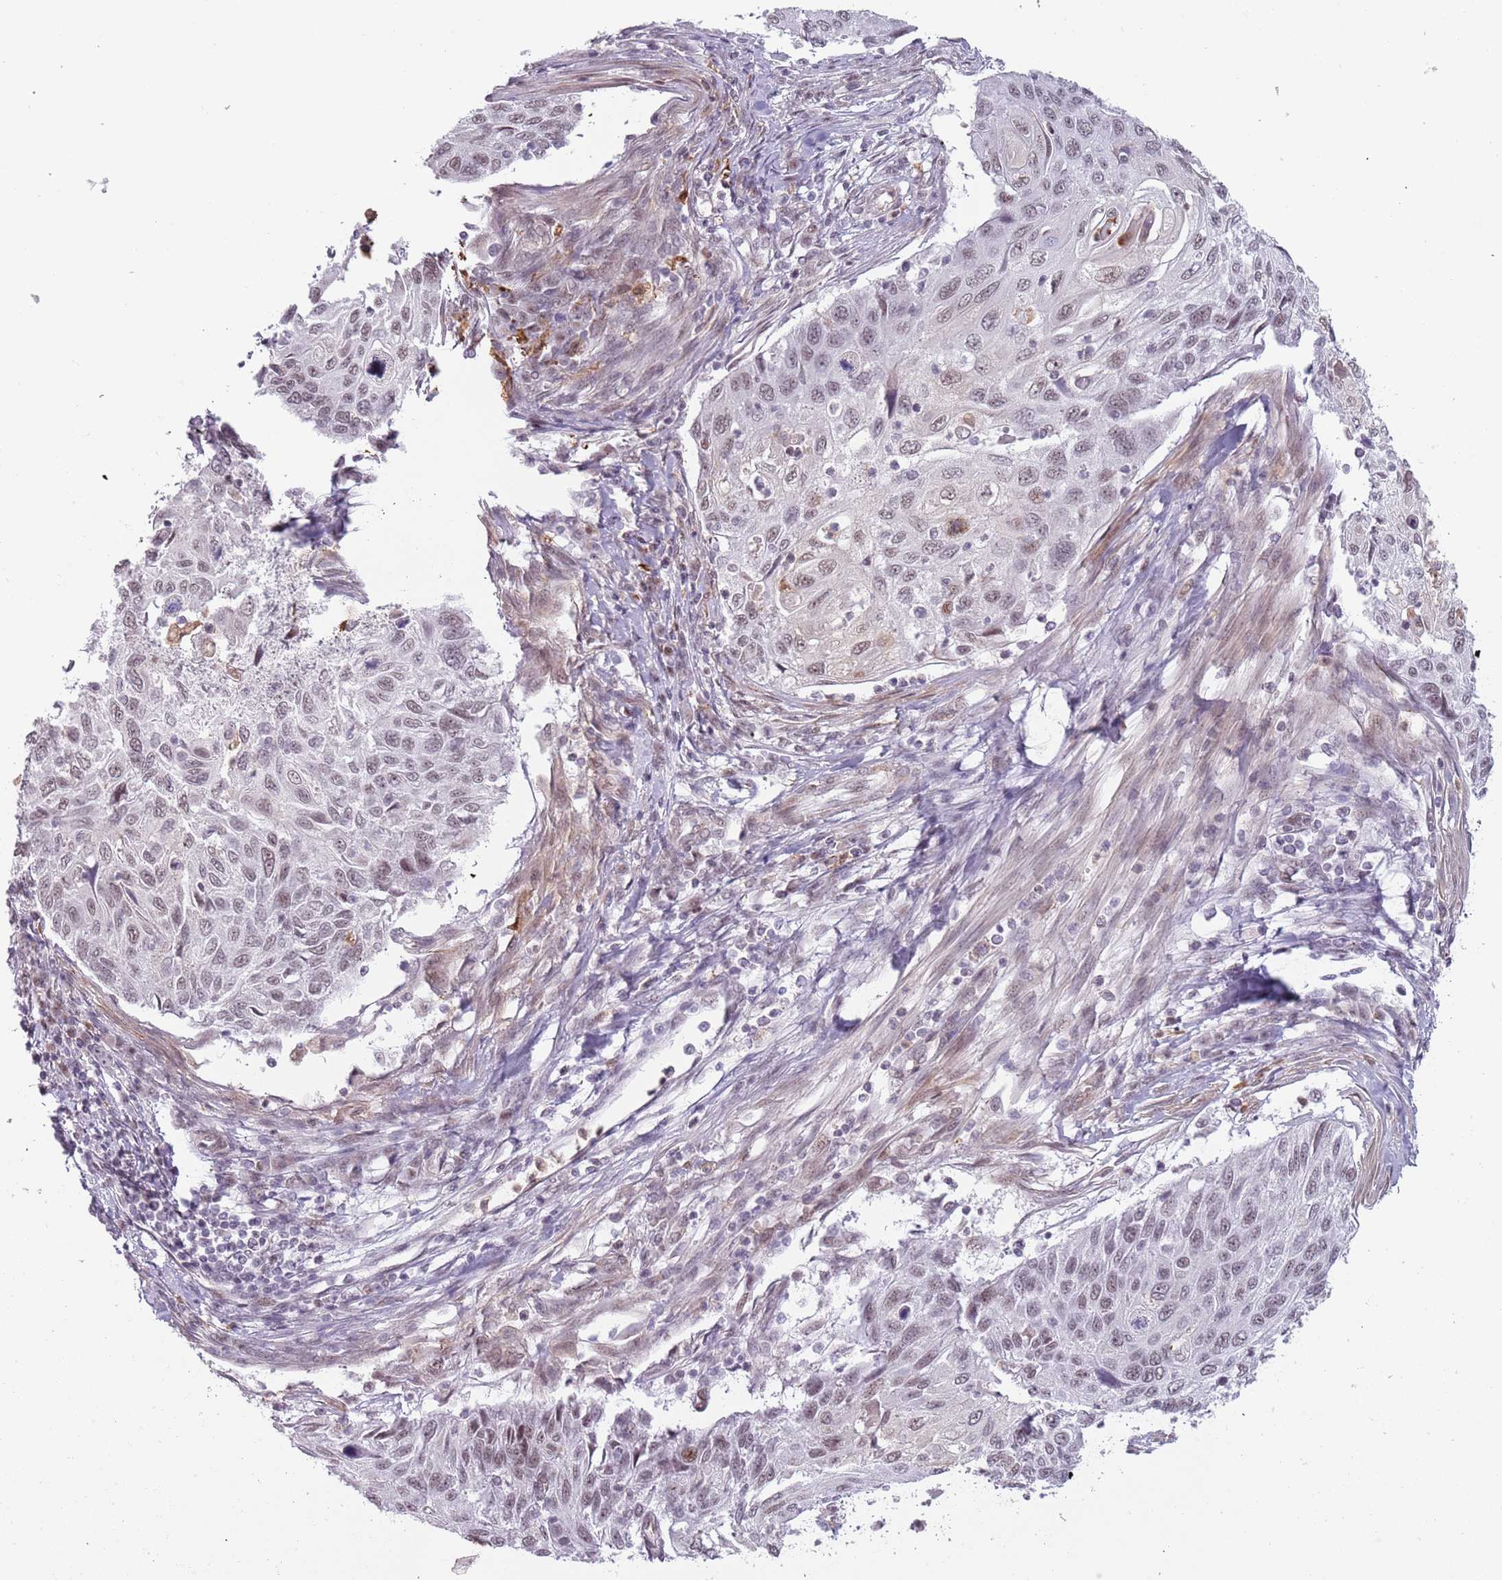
{"staining": {"intensity": "weak", "quantity": "25%-75%", "location": "nuclear"}, "tissue": "cervical cancer", "cell_type": "Tumor cells", "image_type": "cancer", "snomed": [{"axis": "morphology", "description": "Squamous cell carcinoma, NOS"}, {"axis": "topography", "description": "Cervix"}], "caption": "Immunohistochemical staining of cervical cancer (squamous cell carcinoma) exhibits weak nuclear protein positivity in approximately 25%-75% of tumor cells. The protein of interest is stained brown, and the nuclei are stained in blue (DAB IHC with brightfield microscopy, high magnification).", "gene": "REXO4", "patient": {"sex": "female", "age": 70}}